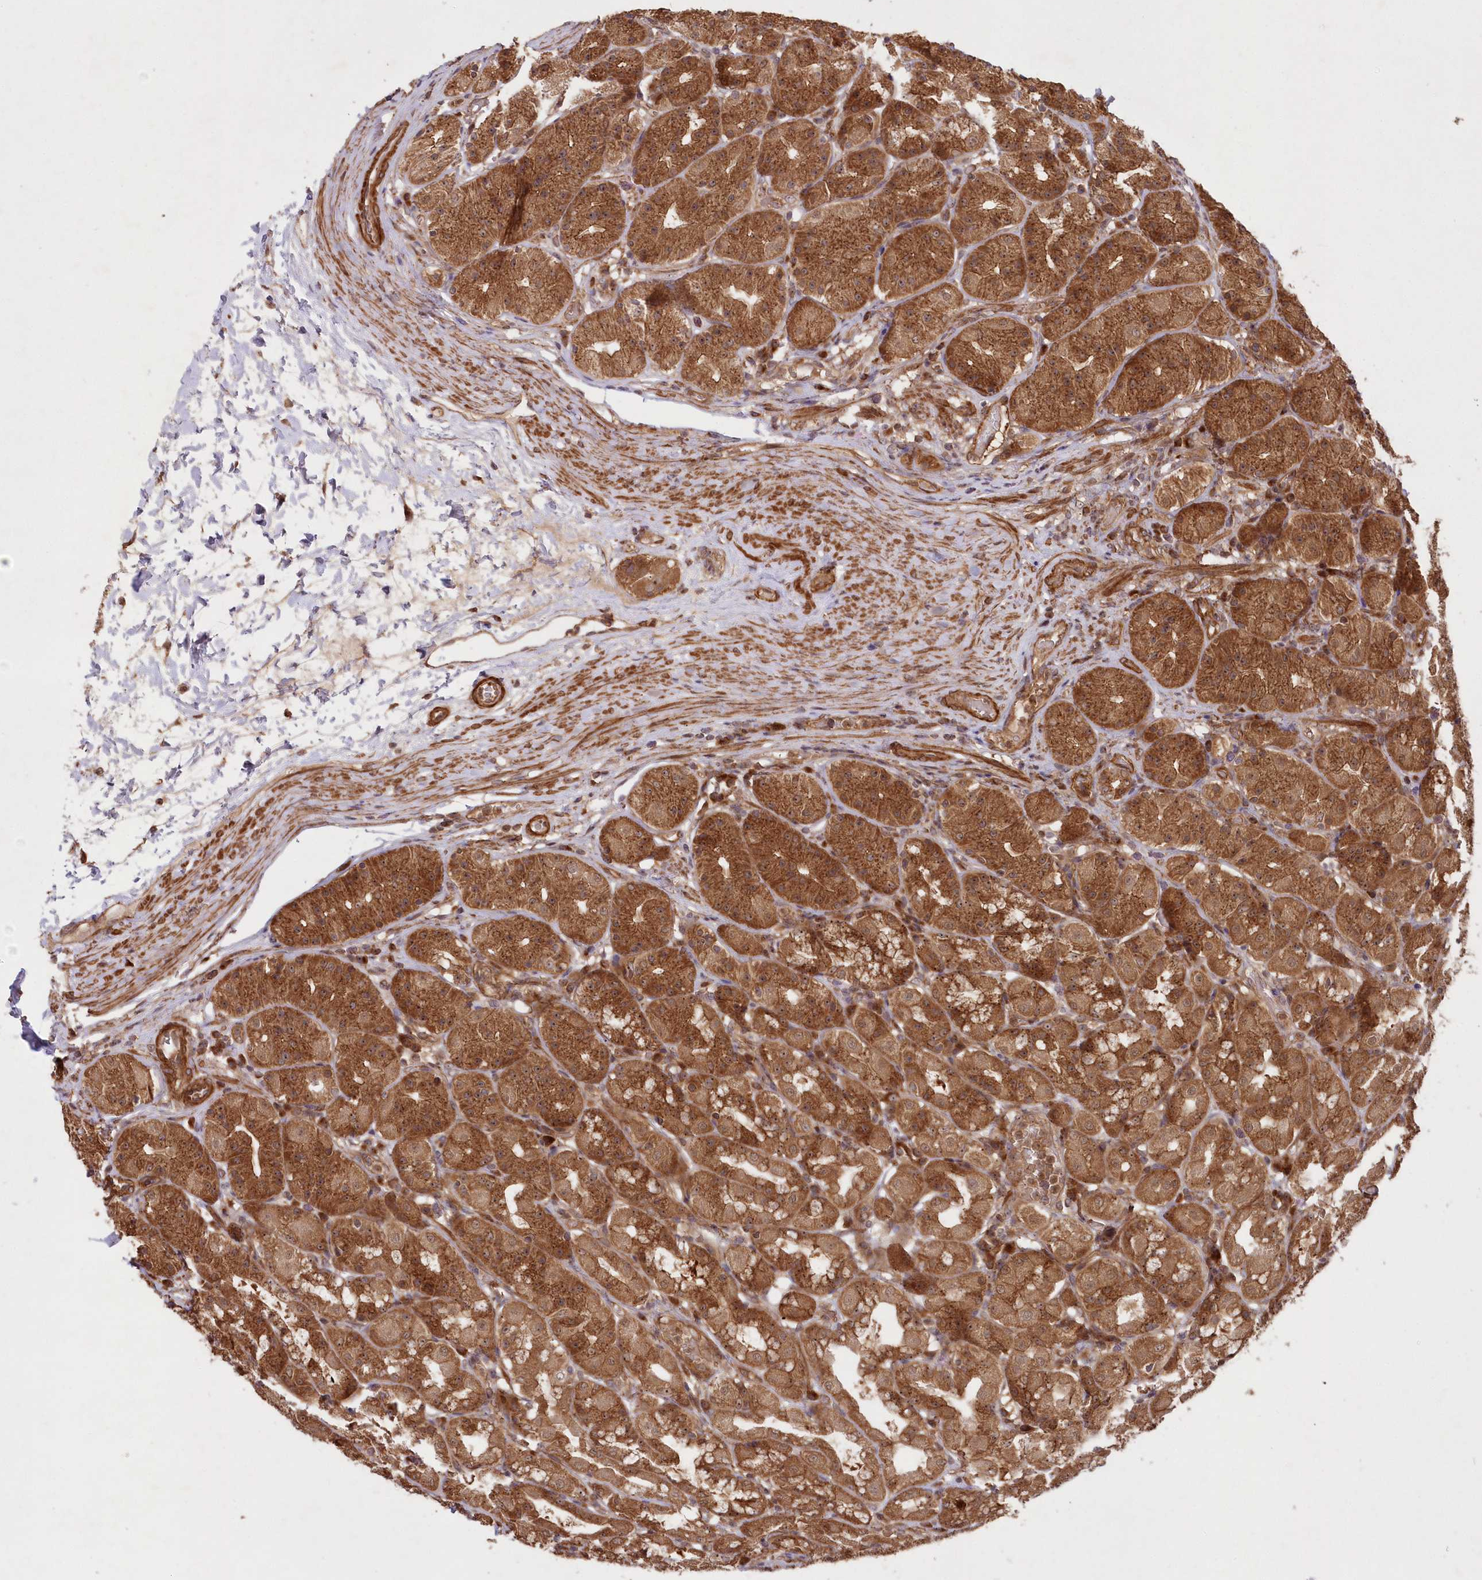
{"staining": {"intensity": "strong", "quantity": ">75%", "location": "cytoplasmic/membranous,nuclear"}, "tissue": "stomach", "cell_type": "Glandular cells", "image_type": "normal", "snomed": [{"axis": "morphology", "description": "Normal tissue, NOS"}, {"axis": "topography", "description": "Stomach, lower"}], "caption": "DAB (3,3'-diaminobenzidine) immunohistochemical staining of normal human stomach demonstrates strong cytoplasmic/membranous,nuclear protein positivity in about >75% of glandular cells.", "gene": "TBCA", "patient": {"sex": "female", "age": 56}}